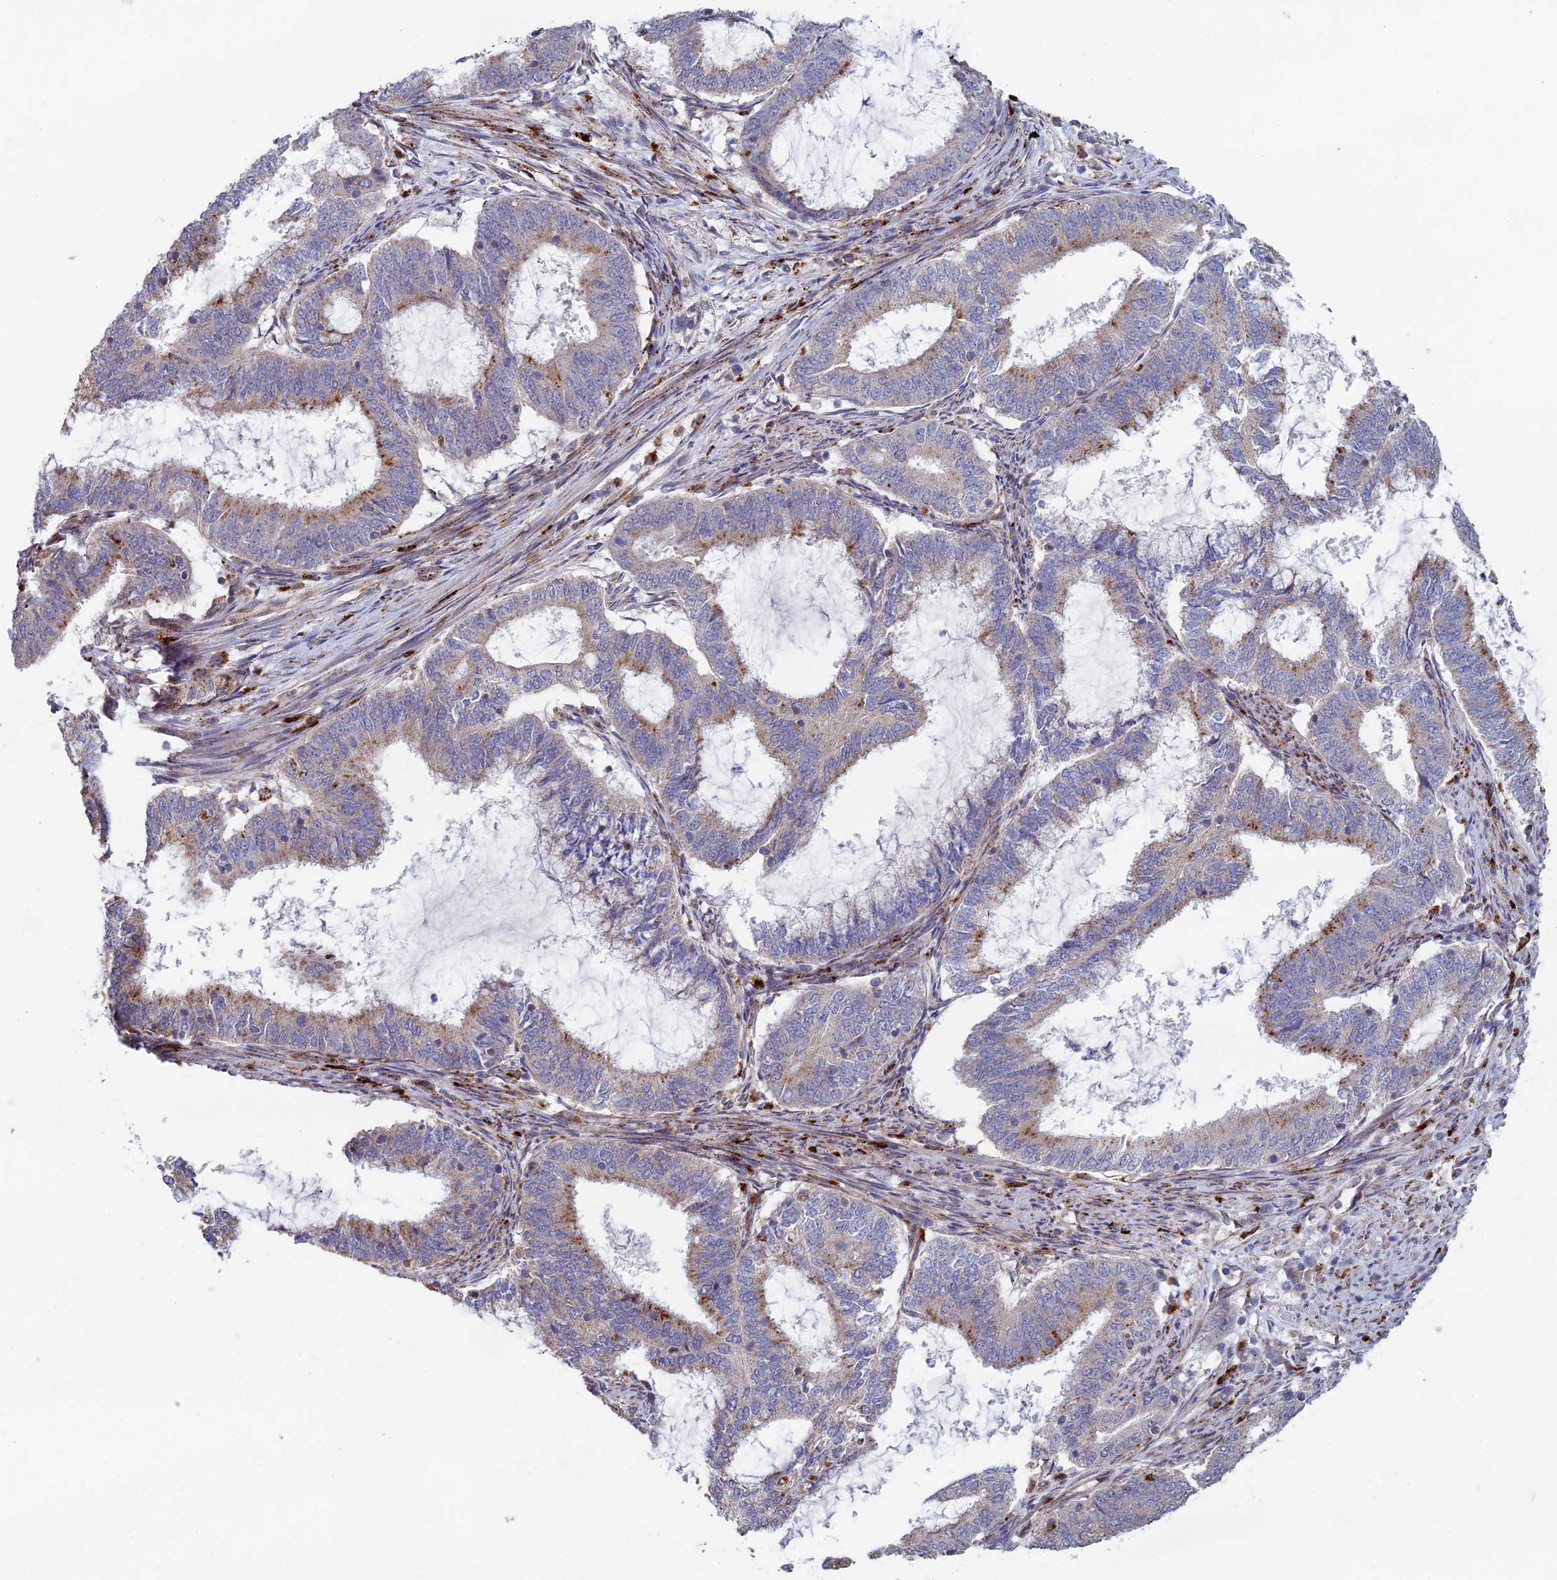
{"staining": {"intensity": "moderate", "quantity": "<25%", "location": "cytoplasmic/membranous"}, "tissue": "endometrial cancer", "cell_type": "Tumor cells", "image_type": "cancer", "snomed": [{"axis": "morphology", "description": "Adenocarcinoma, NOS"}, {"axis": "topography", "description": "Endometrium"}], "caption": "A photomicrograph of human endometrial cancer stained for a protein exhibits moderate cytoplasmic/membranous brown staining in tumor cells.", "gene": "FOXS1", "patient": {"sex": "female", "age": 51}}